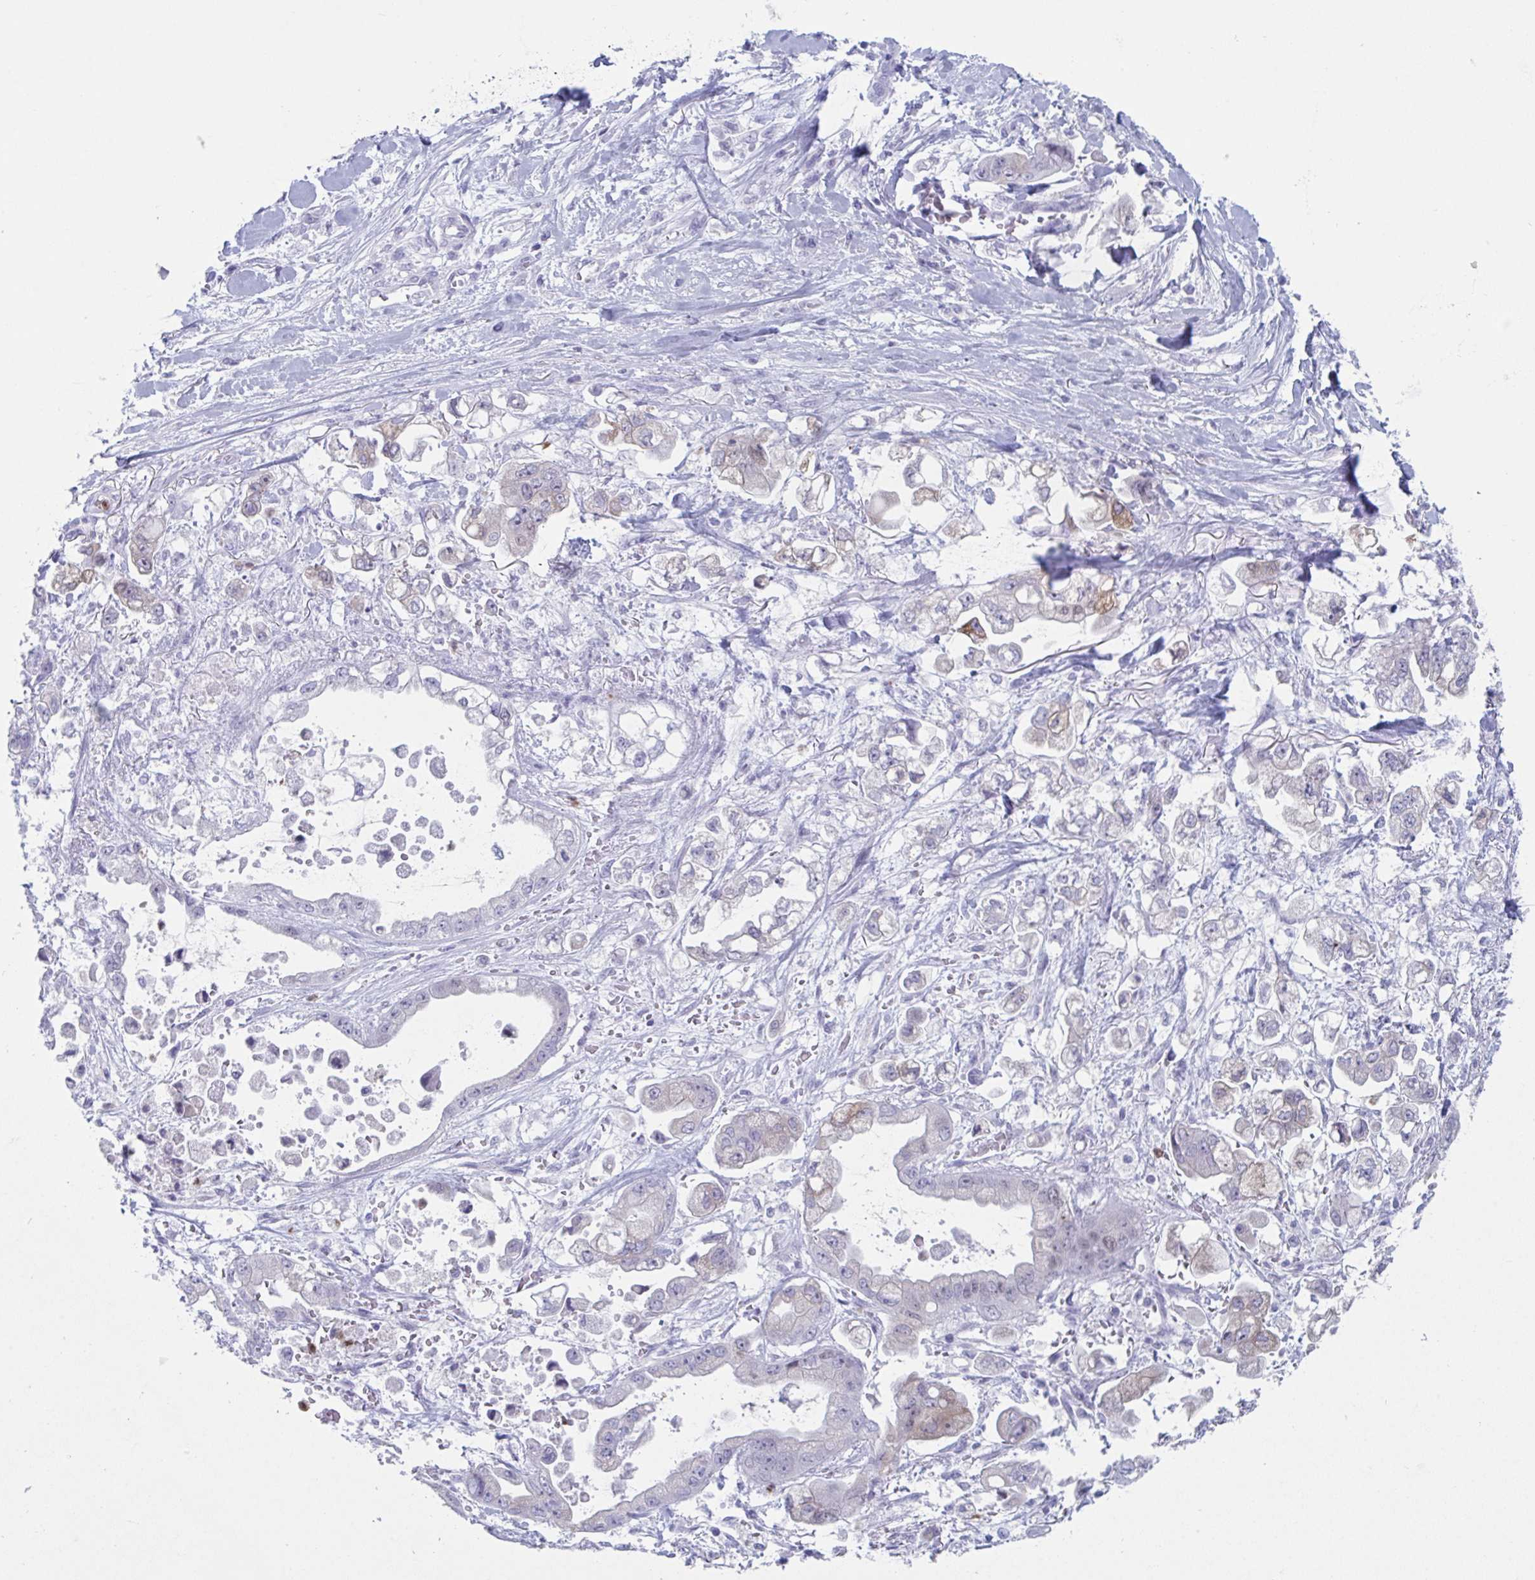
{"staining": {"intensity": "moderate", "quantity": "<25%", "location": "cytoplasmic/membranous"}, "tissue": "stomach cancer", "cell_type": "Tumor cells", "image_type": "cancer", "snomed": [{"axis": "morphology", "description": "Adenocarcinoma, NOS"}, {"axis": "topography", "description": "Stomach"}], "caption": "Human stomach adenocarcinoma stained for a protein (brown) exhibits moderate cytoplasmic/membranous positive expression in about <25% of tumor cells.", "gene": "CYP4F11", "patient": {"sex": "male", "age": 62}}